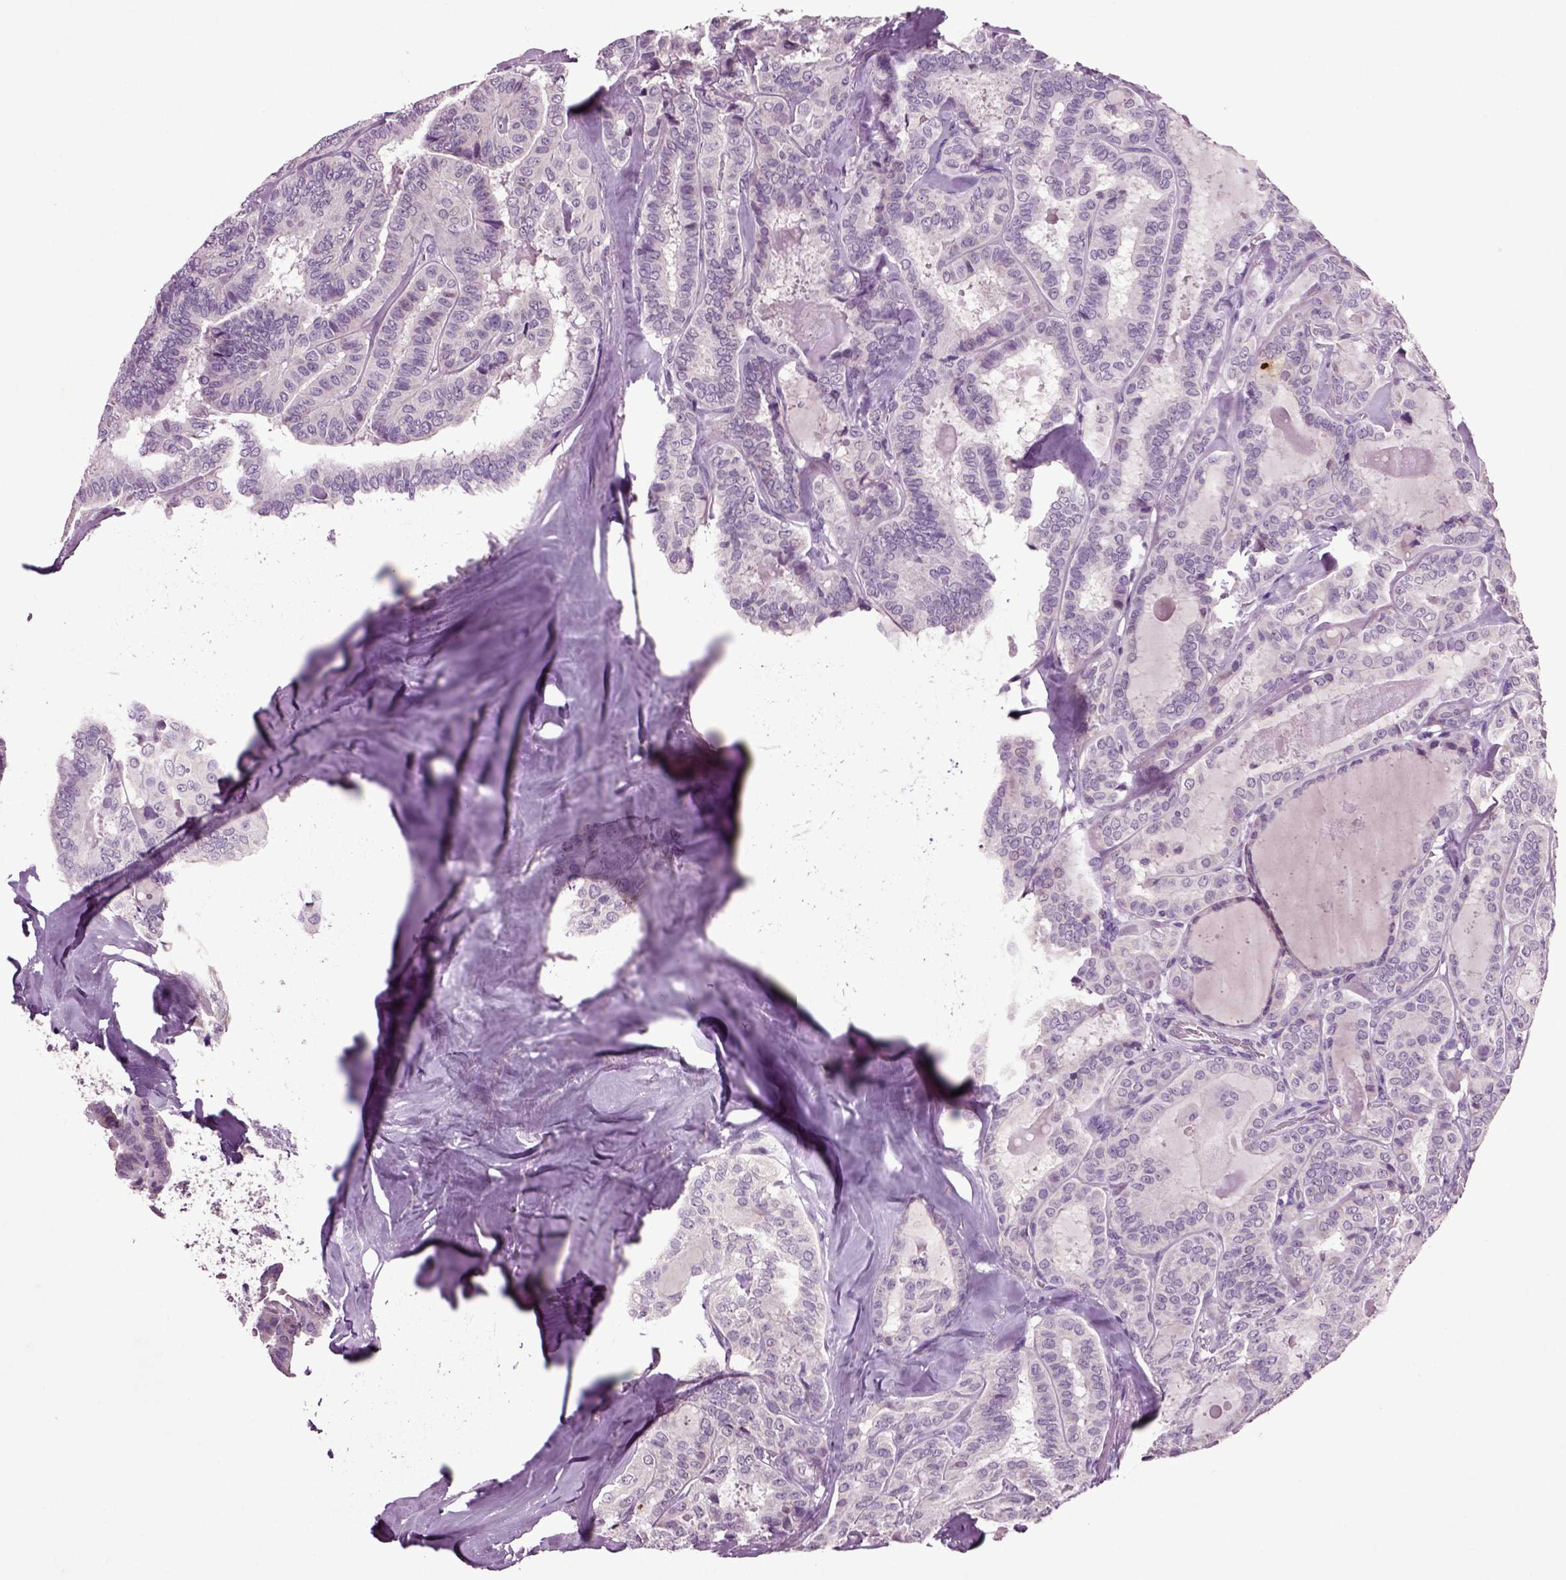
{"staining": {"intensity": "negative", "quantity": "none", "location": "none"}, "tissue": "thyroid cancer", "cell_type": "Tumor cells", "image_type": "cancer", "snomed": [{"axis": "morphology", "description": "Papillary adenocarcinoma, NOS"}, {"axis": "topography", "description": "Thyroid gland"}], "caption": "Thyroid cancer was stained to show a protein in brown. There is no significant staining in tumor cells.", "gene": "CRHR1", "patient": {"sex": "female", "age": 39}}